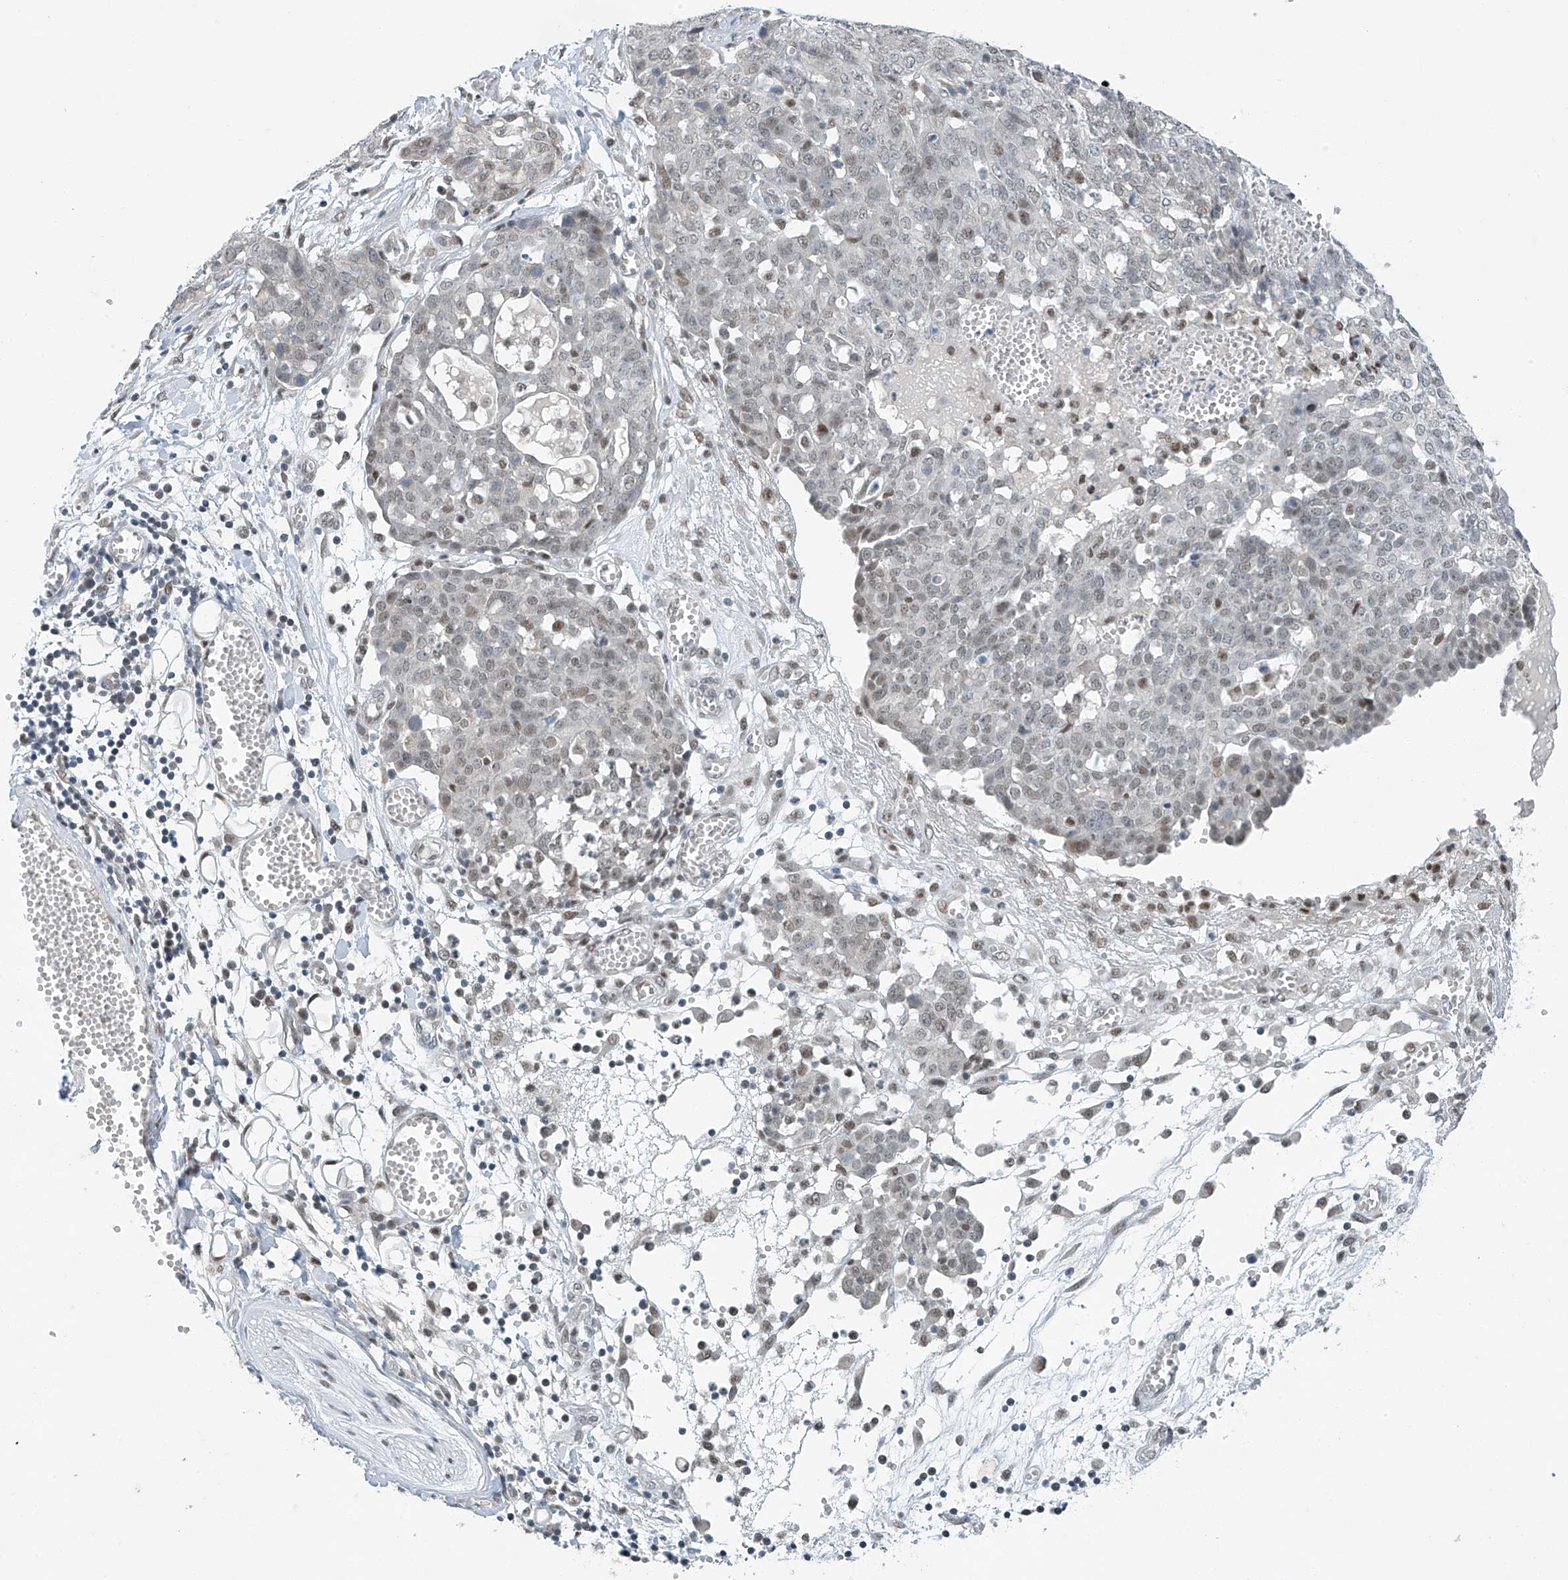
{"staining": {"intensity": "weak", "quantity": "25%-75%", "location": "nuclear"}, "tissue": "ovarian cancer", "cell_type": "Tumor cells", "image_type": "cancer", "snomed": [{"axis": "morphology", "description": "Cystadenocarcinoma, serous, NOS"}, {"axis": "topography", "description": "Soft tissue"}, {"axis": "topography", "description": "Ovary"}], "caption": "There is low levels of weak nuclear staining in tumor cells of ovarian serous cystadenocarcinoma, as demonstrated by immunohistochemical staining (brown color).", "gene": "TAF8", "patient": {"sex": "female", "age": 57}}